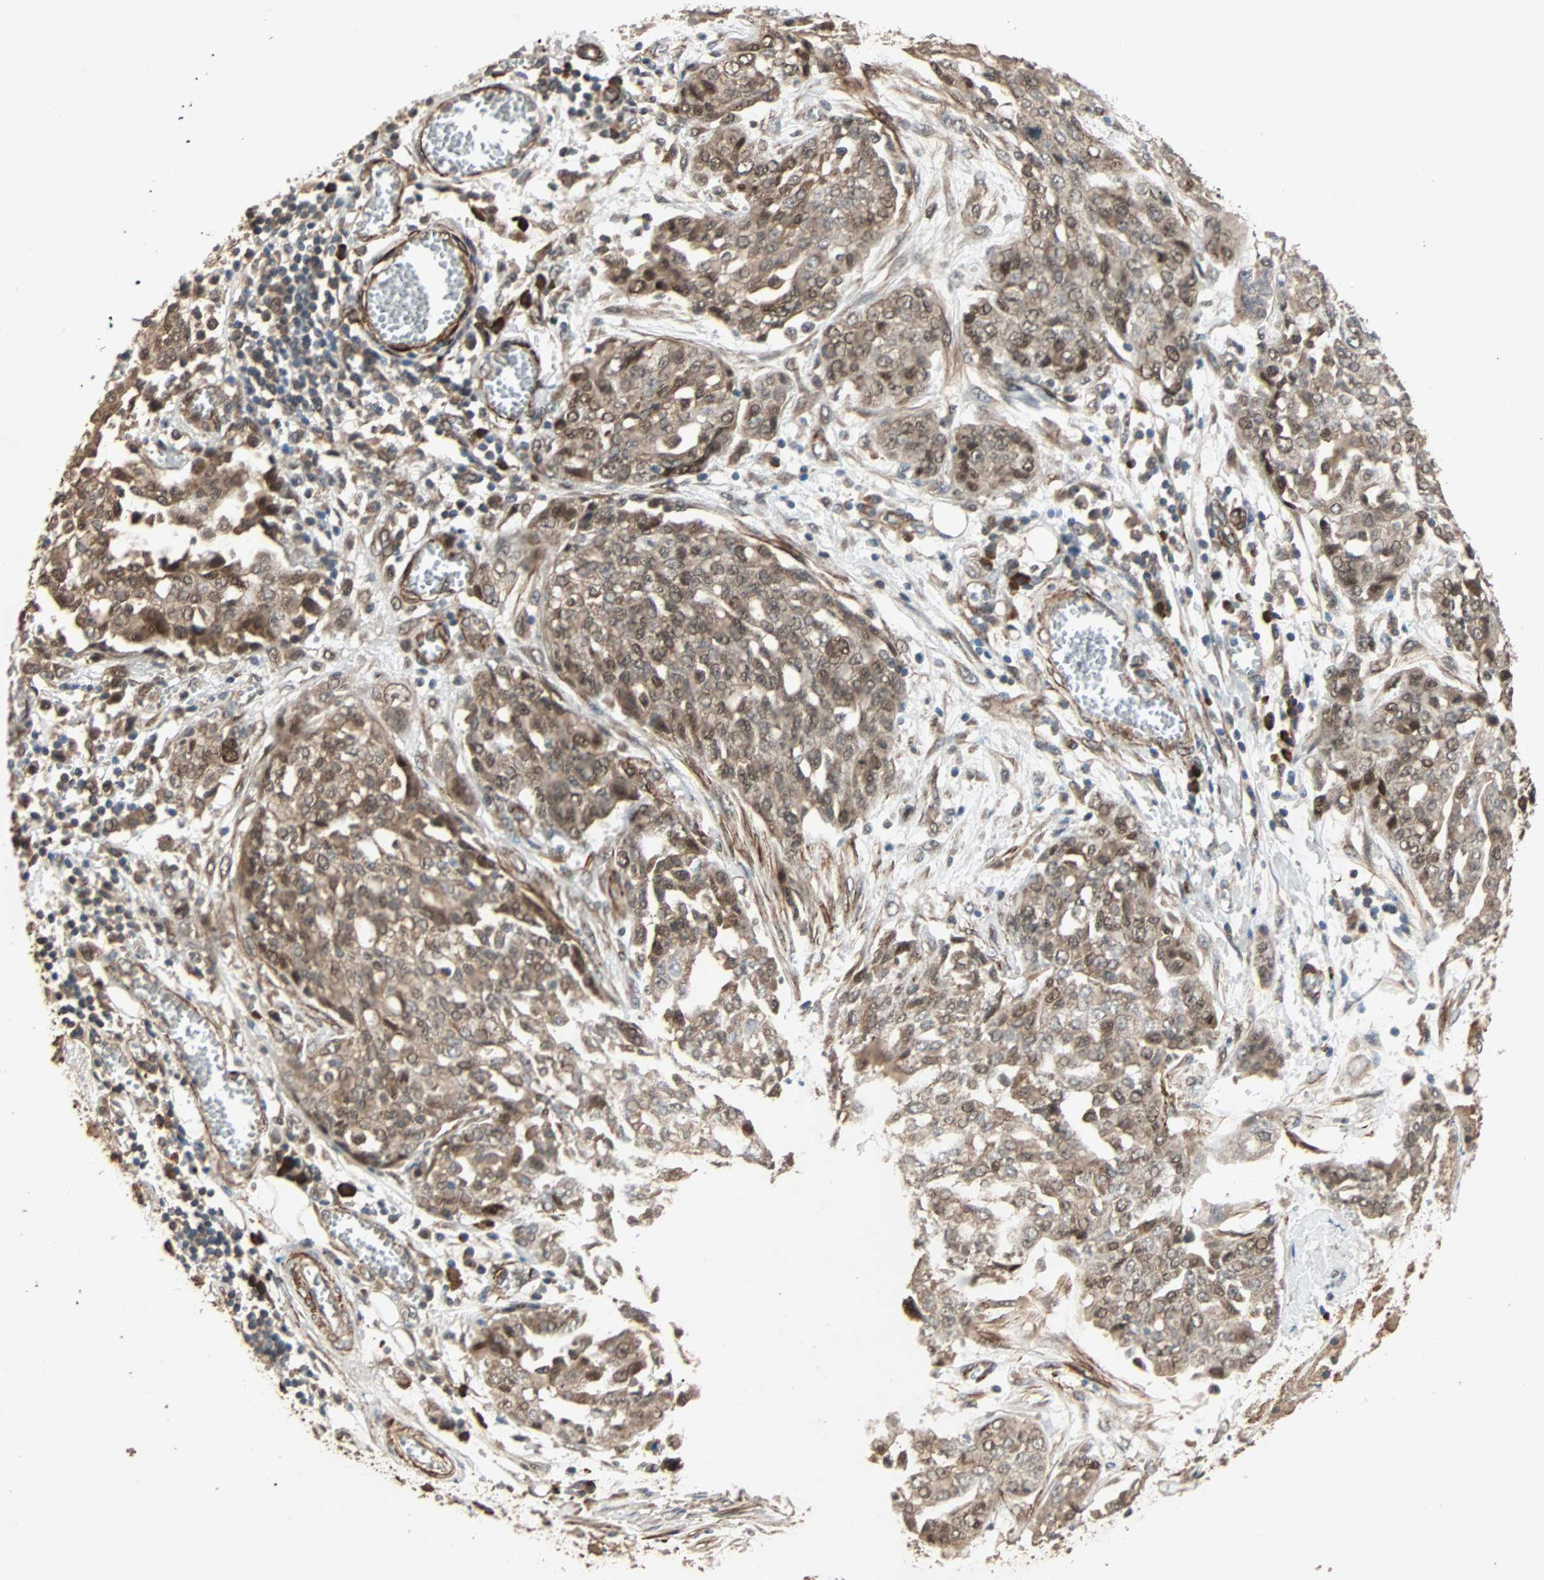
{"staining": {"intensity": "moderate", "quantity": ">75%", "location": "cytoplasmic/membranous,nuclear"}, "tissue": "ovarian cancer", "cell_type": "Tumor cells", "image_type": "cancer", "snomed": [{"axis": "morphology", "description": "Cystadenocarcinoma, serous, NOS"}, {"axis": "topography", "description": "Soft tissue"}, {"axis": "topography", "description": "Ovary"}], "caption": "Human ovarian cancer (serous cystadenocarcinoma) stained with a brown dye demonstrates moderate cytoplasmic/membranous and nuclear positive expression in about >75% of tumor cells.", "gene": "QSER1", "patient": {"sex": "female", "age": 57}}